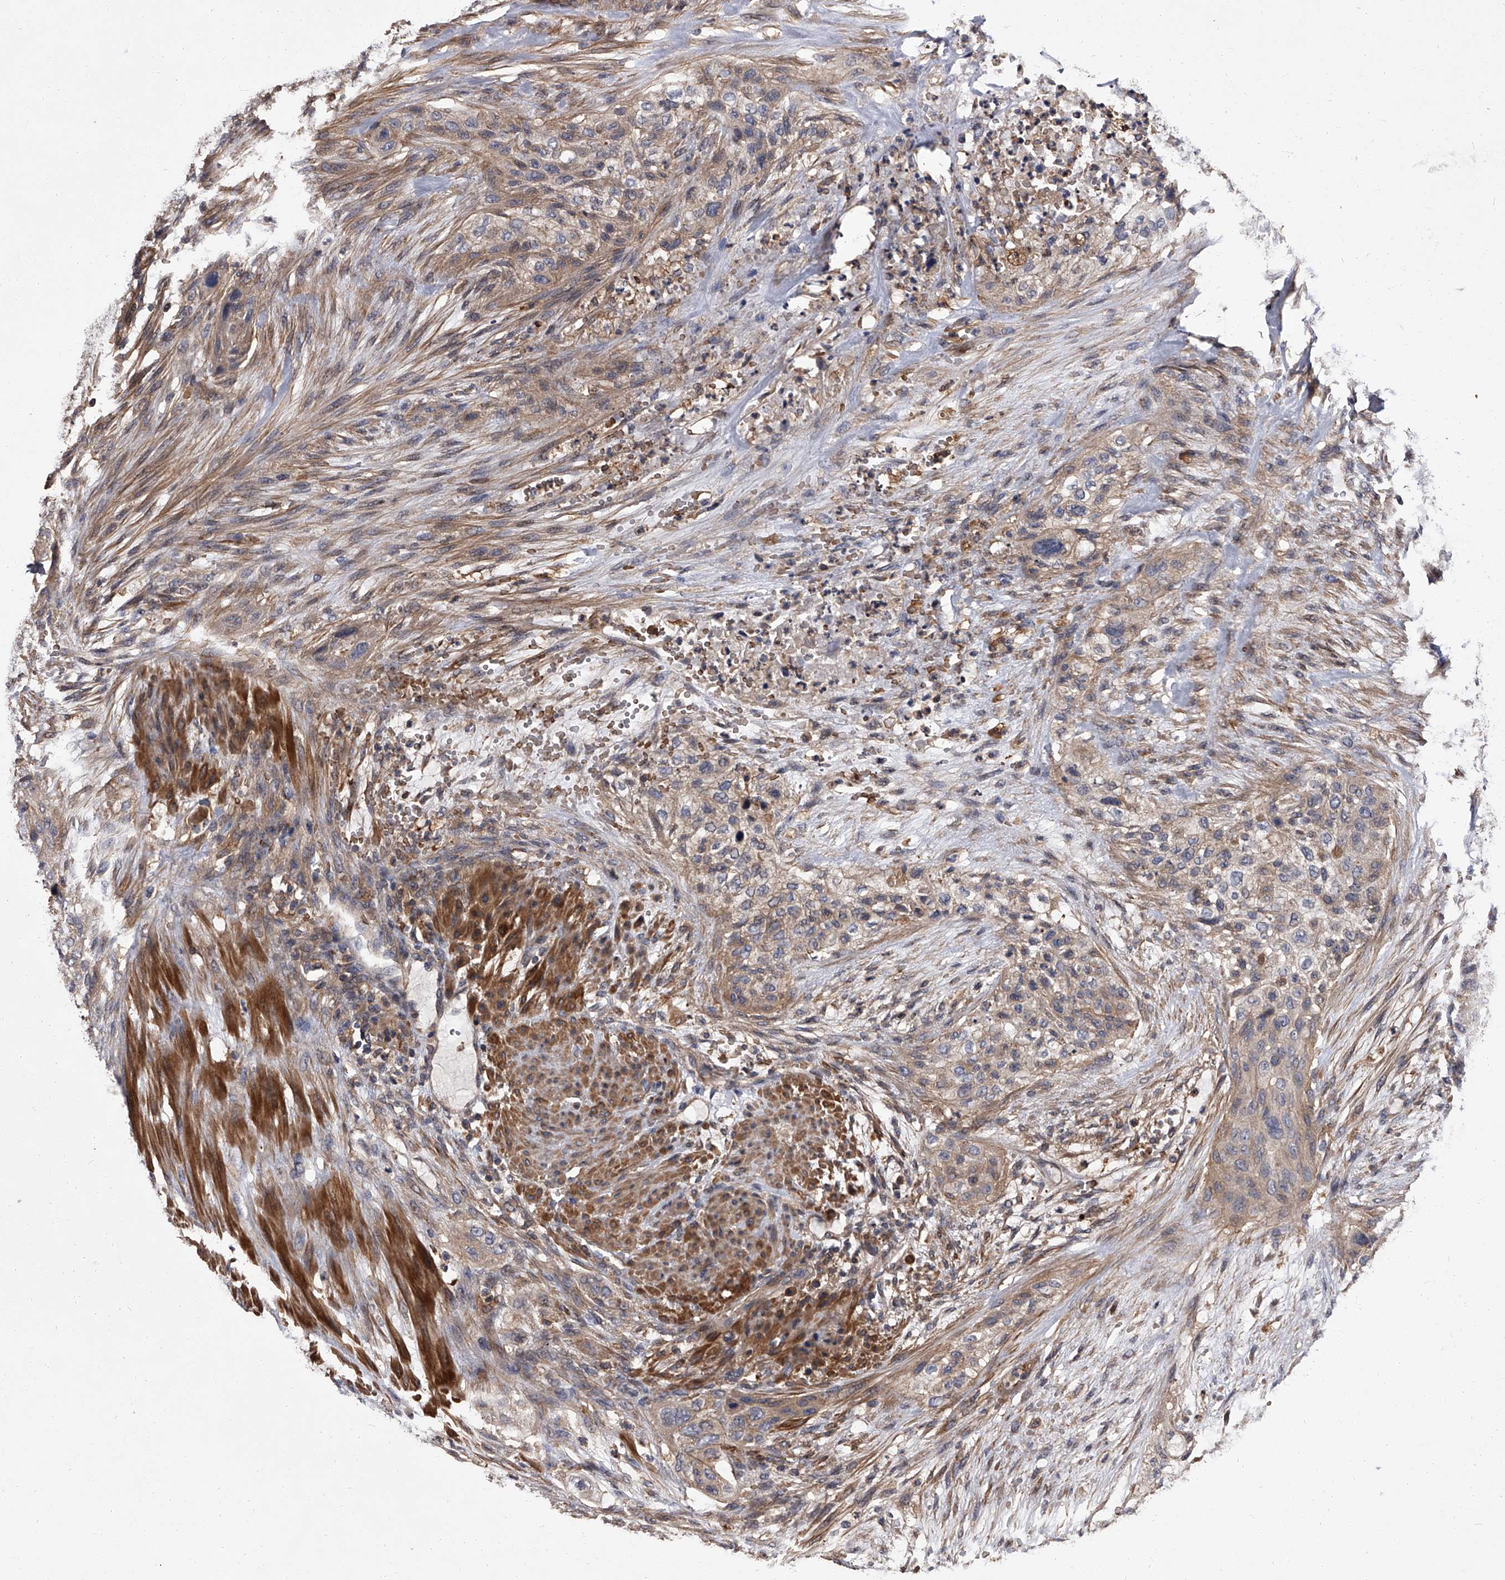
{"staining": {"intensity": "weak", "quantity": "25%-75%", "location": "cytoplasmic/membranous"}, "tissue": "urothelial cancer", "cell_type": "Tumor cells", "image_type": "cancer", "snomed": [{"axis": "morphology", "description": "Urothelial carcinoma, High grade"}, {"axis": "topography", "description": "Urinary bladder"}], "caption": "The micrograph reveals immunohistochemical staining of urothelial cancer. There is weak cytoplasmic/membranous staining is seen in approximately 25%-75% of tumor cells.", "gene": "STK36", "patient": {"sex": "male", "age": 35}}